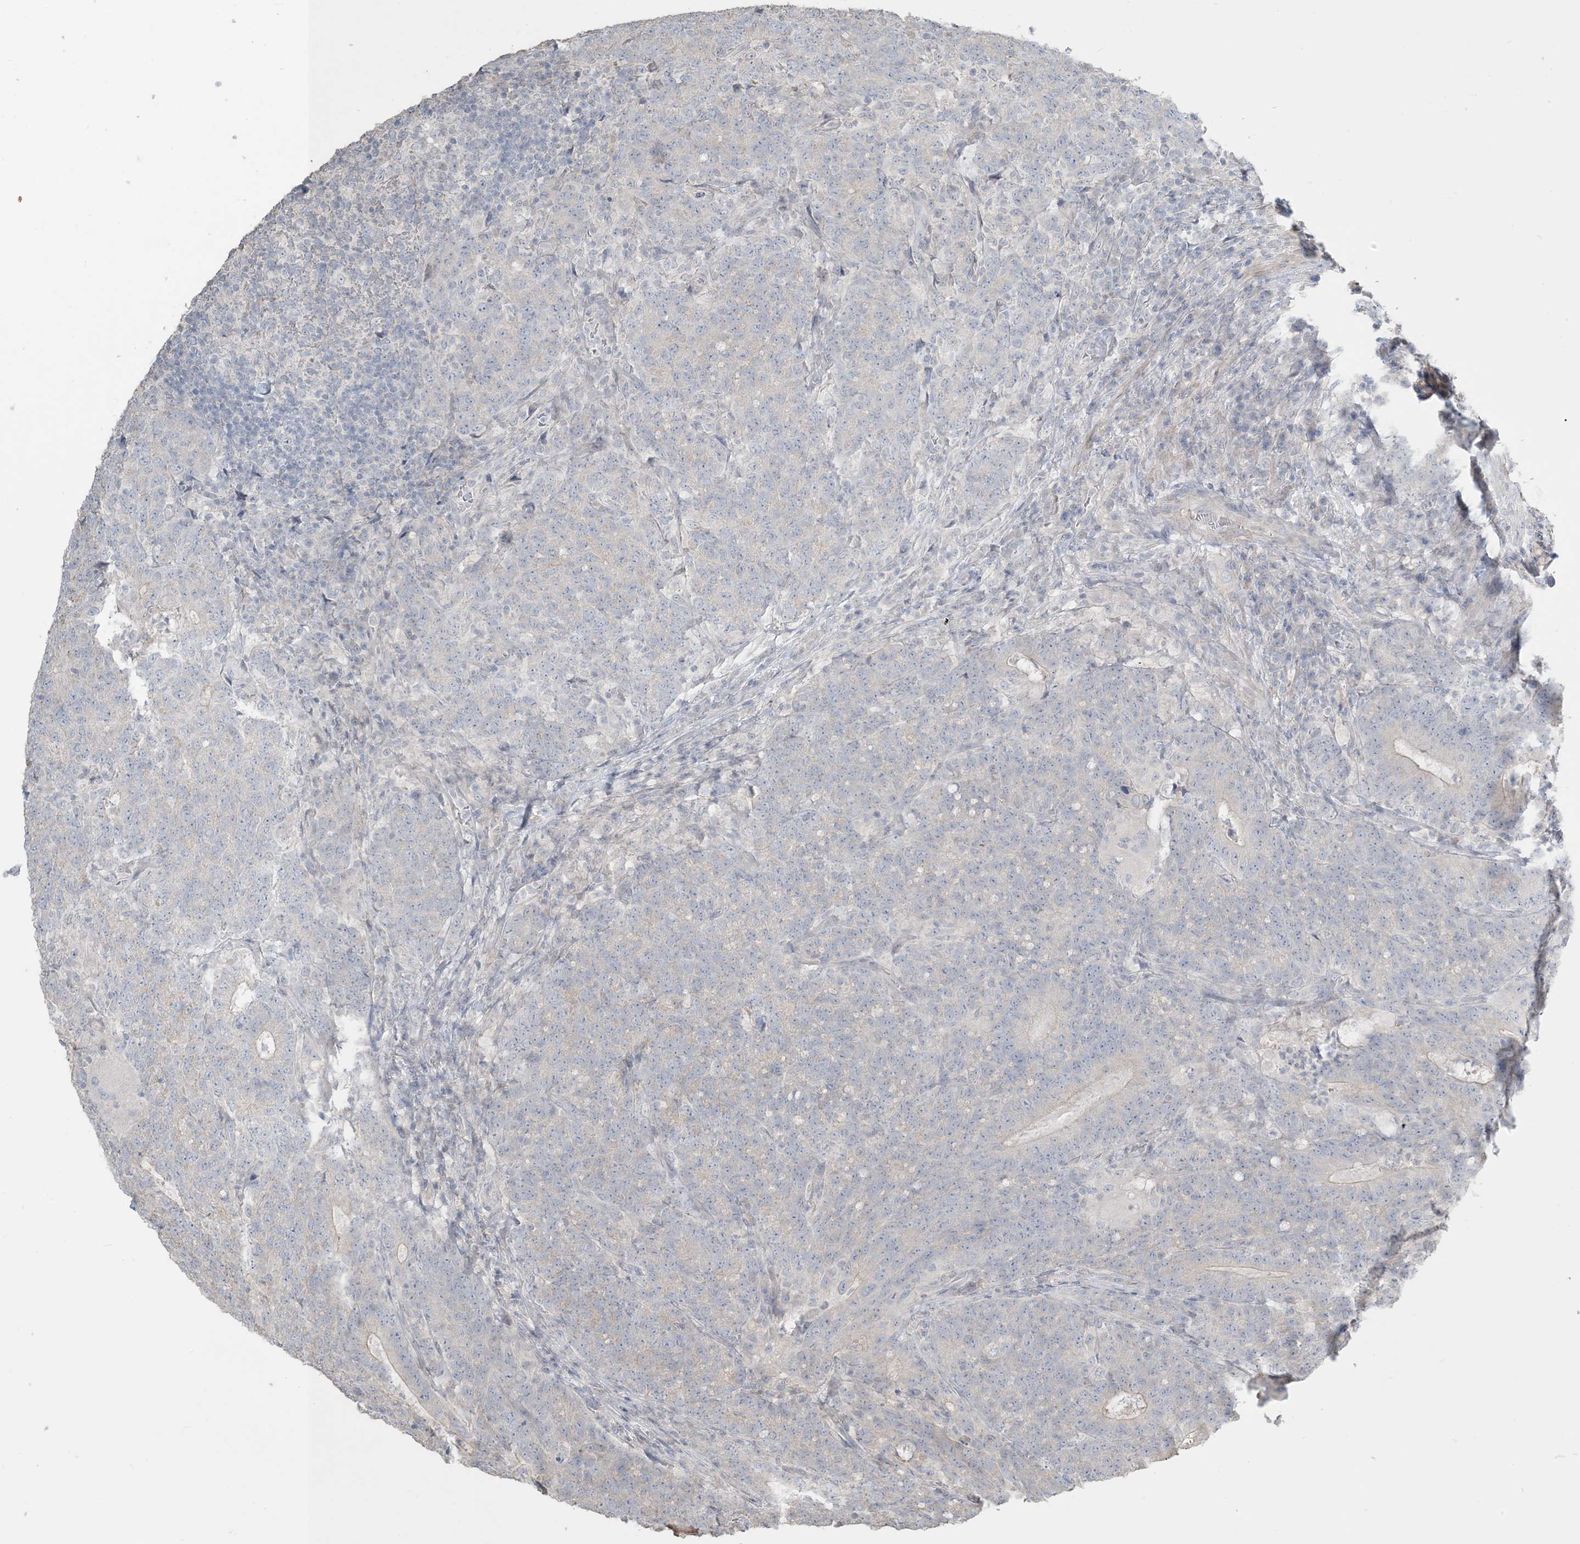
{"staining": {"intensity": "negative", "quantity": "none", "location": "none"}, "tissue": "colorectal cancer", "cell_type": "Tumor cells", "image_type": "cancer", "snomed": [{"axis": "morphology", "description": "Normal tissue, NOS"}, {"axis": "morphology", "description": "Adenocarcinoma, NOS"}, {"axis": "topography", "description": "Colon"}], "caption": "This is an IHC photomicrograph of colorectal cancer (adenocarcinoma). There is no expression in tumor cells.", "gene": "NPHS2", "patient": {"sex": "female", "age": 75}}